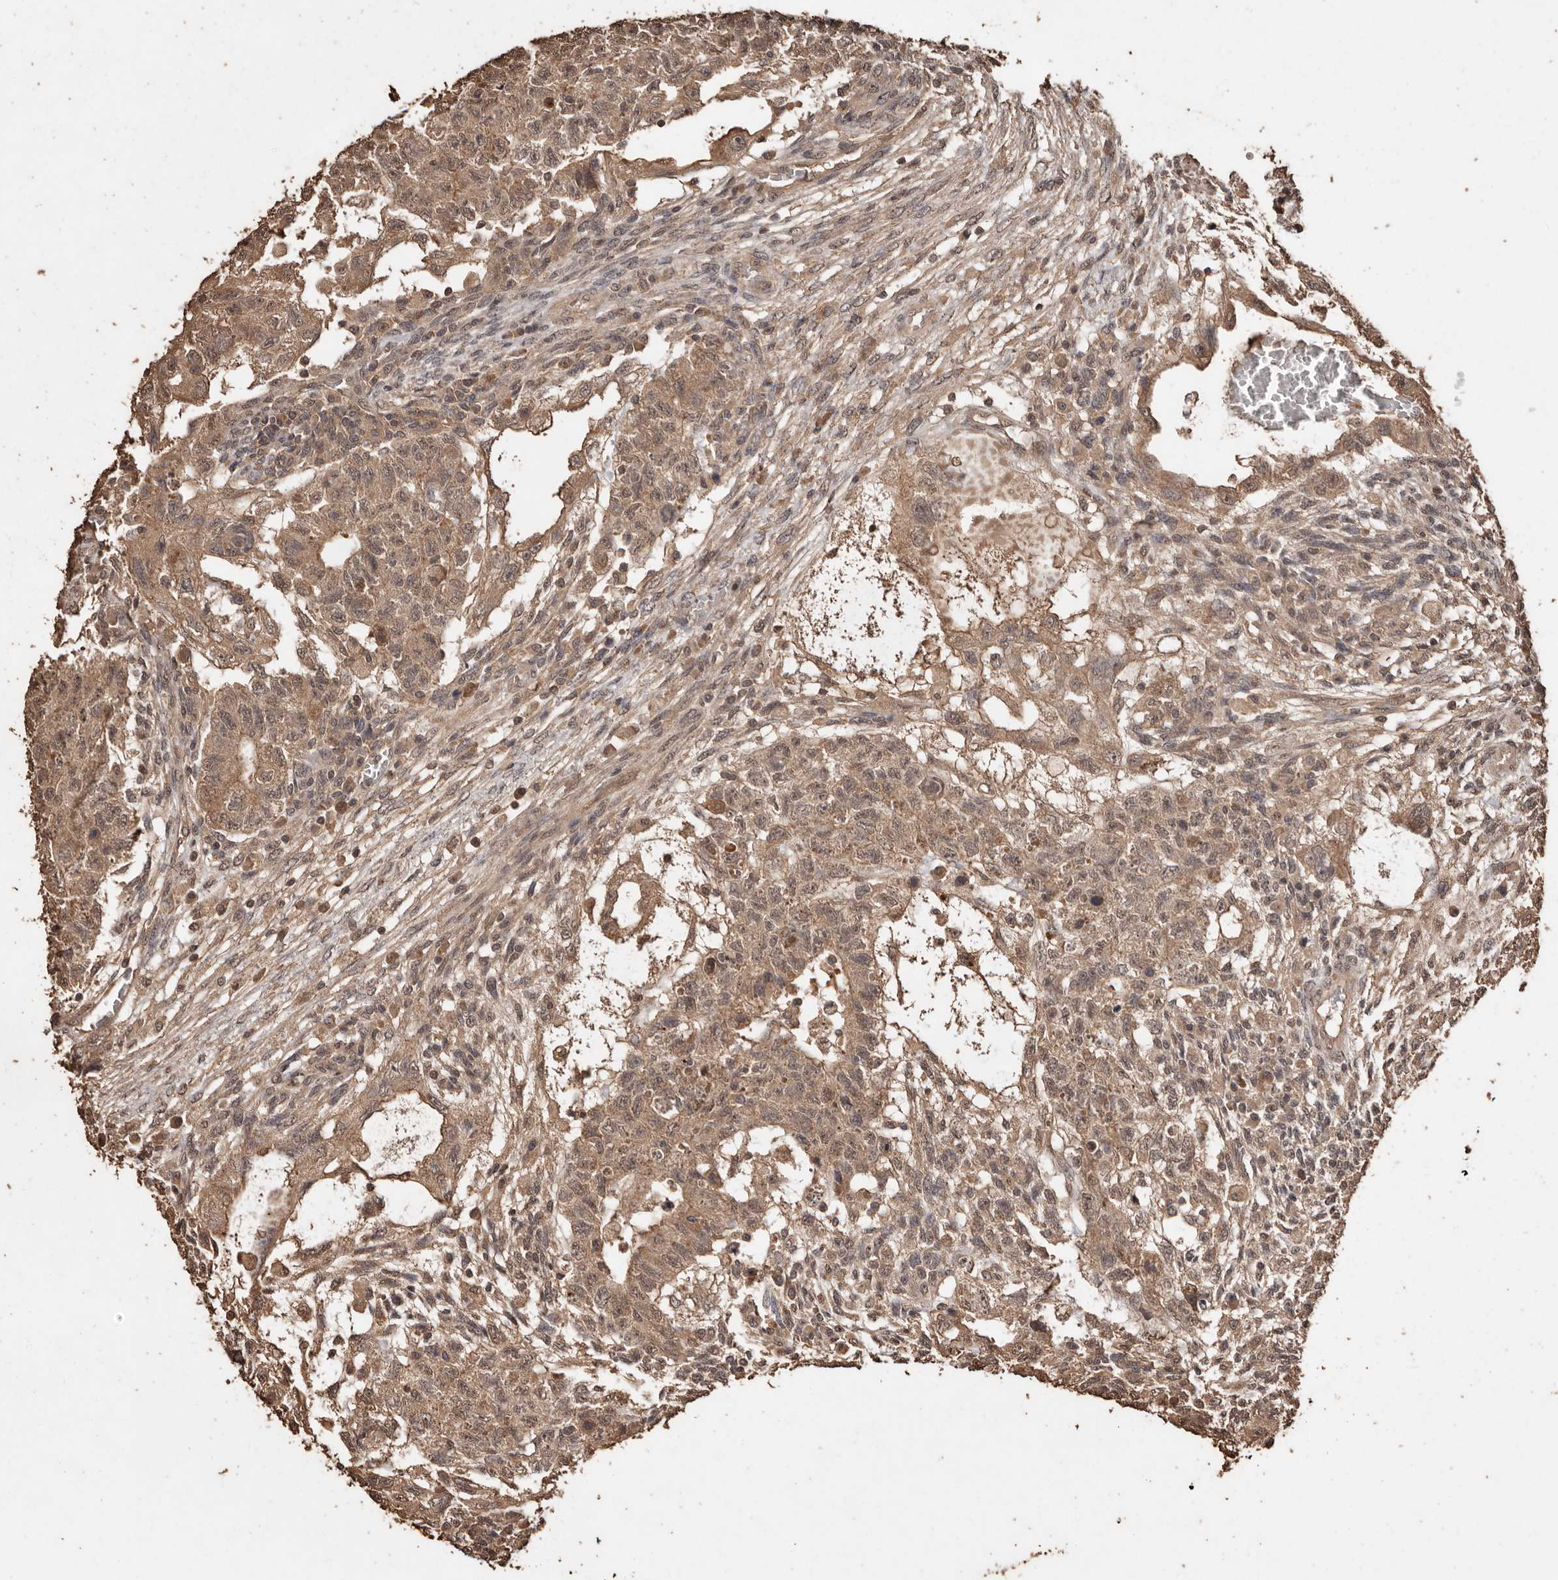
{"staining": {"intensity": "moderate", "quantity": ">75%", "location": "cytoplasmic/membranous"}, "tissue": "testis cancer", "cell_type": "Tumor cells", "image_type": "cancer", "snomed": [{"axis": "morphology", "description": "Normal tissue, NOS"}, {"axis": "morphology", "description": "Carcinoma, Embryonal, NOS"}, {"axis": "topography", "description": "Testis"}], "caption": "Human testis embryonal carcinoma stained with a protein marker demonstrates moderate staining in tumor cells.", "gene": "PKDCC", "patient": {"sex": "male", "age": 36}}